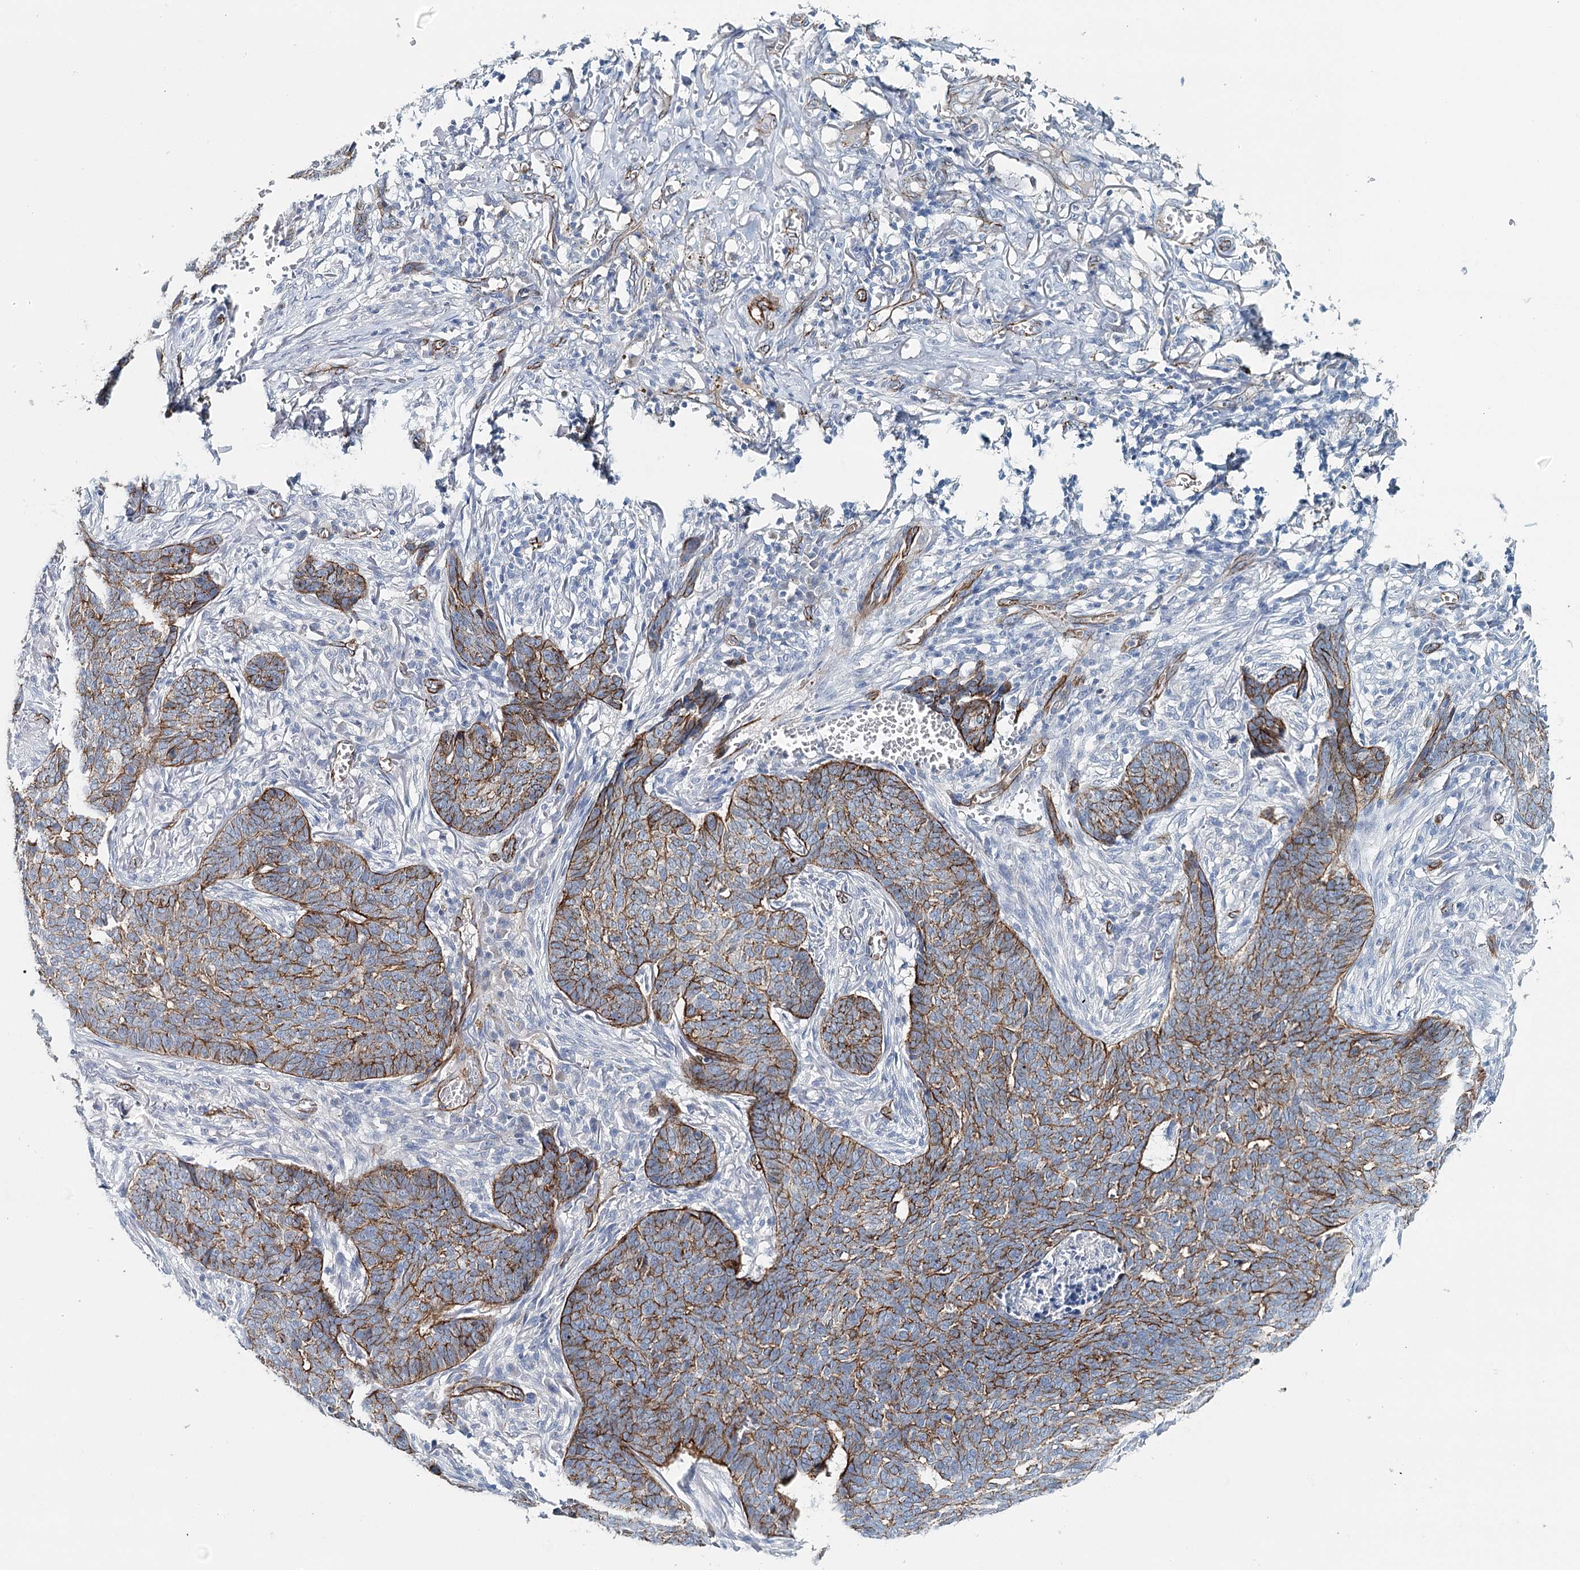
{"staining": {"intensity": "moderate", "quantity": ">75%", "location": "cytoplasmic/membranous"}, "tissue": "skin cancer", "cell_type": "Tumor cells", "image_type": "cancer", "snomed": [{"axis": "morphology", "description": "Basal cell carcinoma"}, {"axis": "topography", "description": "Skin"}], "caption": "A brown stain shows moderate cytoplasmic/membranous staining of a protein in human skin cancer tumor cells.", "gene": "SYNPO", "patient": {"sex": "male", "age": 85}}